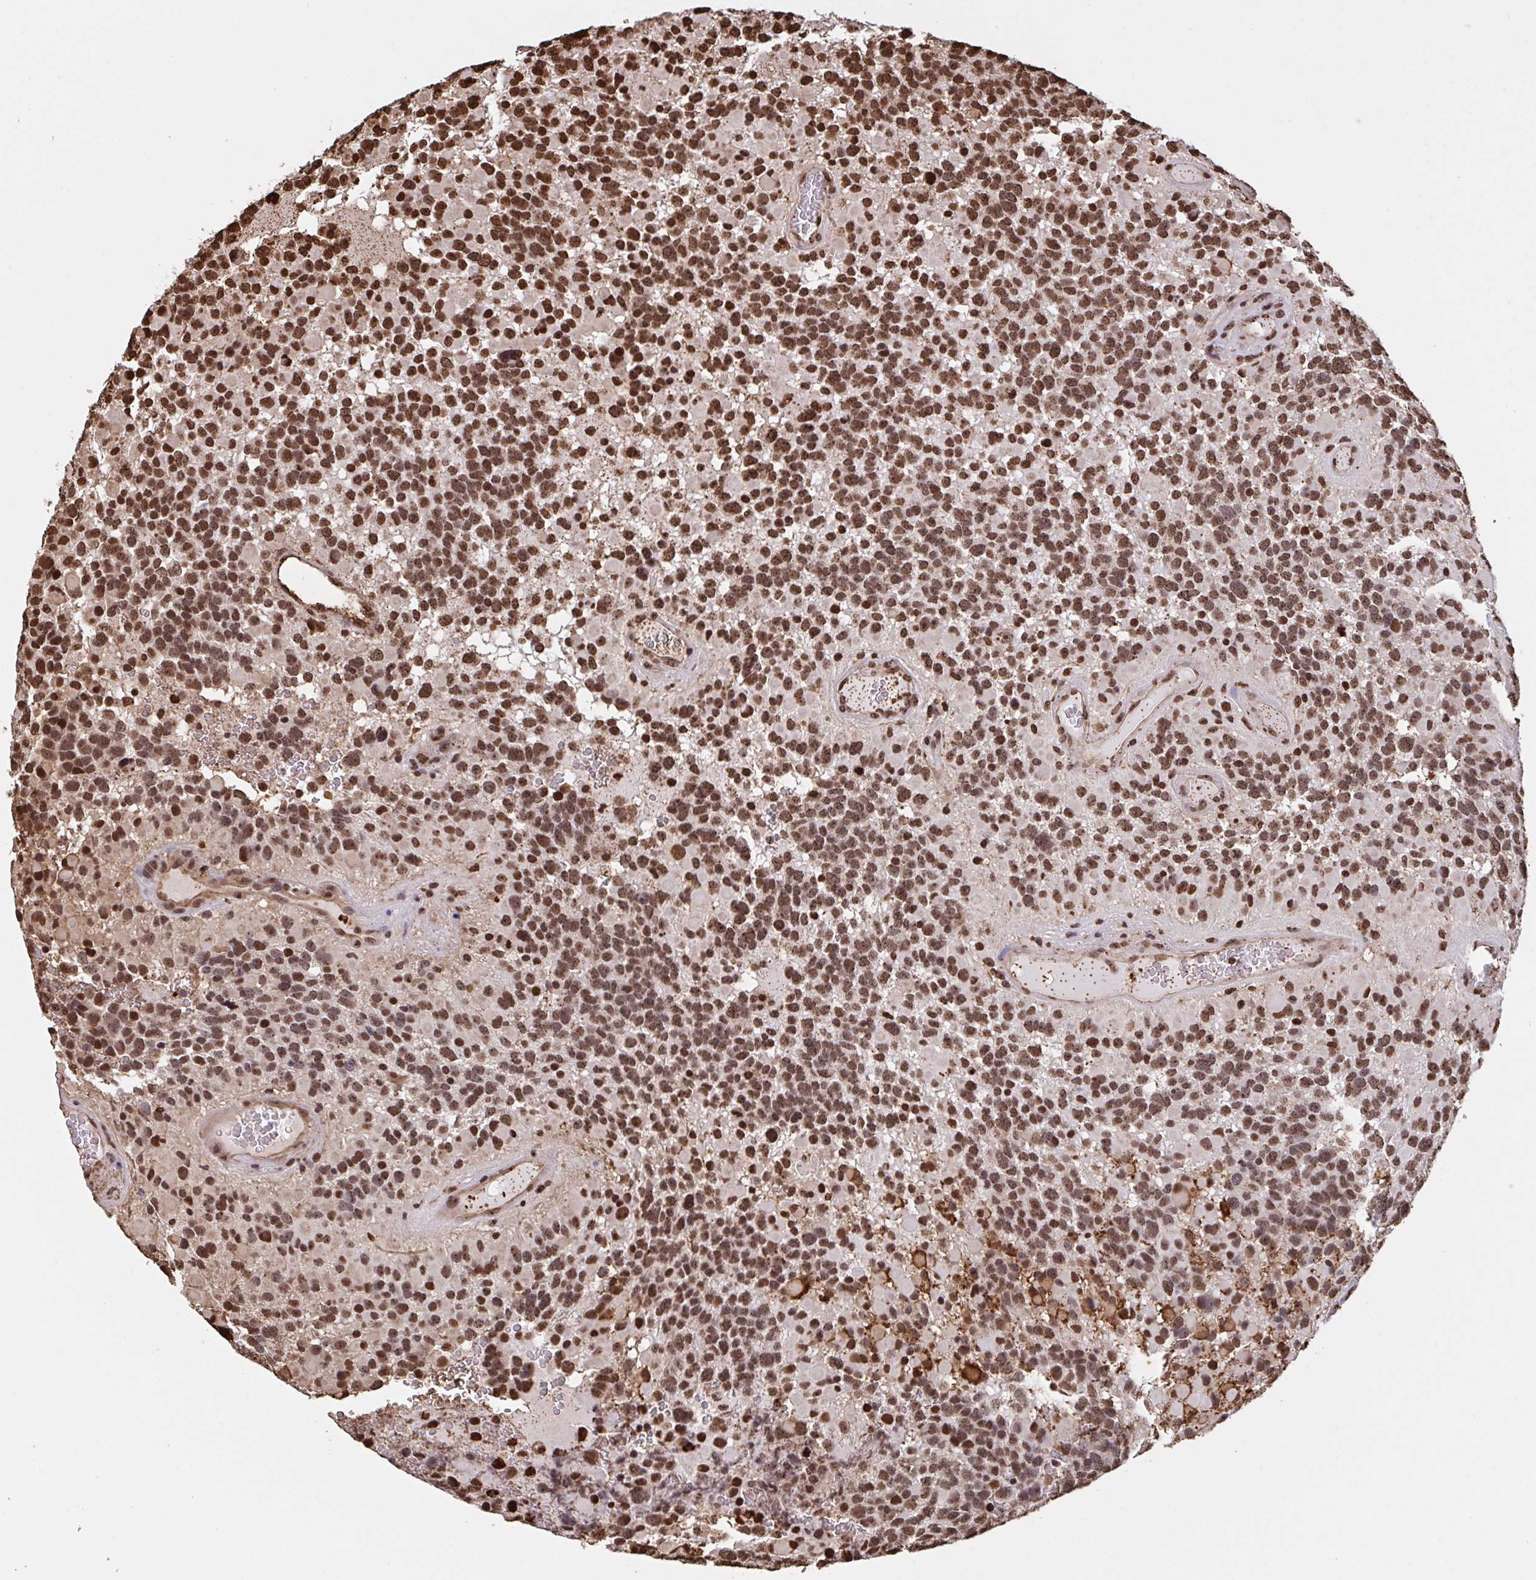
{"staining": {"intensity": "strong", "quantity": ">75%", "location": "cytoplasmic/membranous,nuclear"}, "tissue": "glioma", "cell_type": "Tumor cells", "image_type": "cancer", "snomed": [{"axis": "morphology", "description": "Glioma, malignant, High grade"}, {"axis": "topography", "description": "Brain"}], "caption": "Glioma stained for a protein reveals strong cytoplasmic/membranous and nuclear positivity in tumor cells.", "gene": "PELI2", "patient": {"sex": "female", "age": 40}}